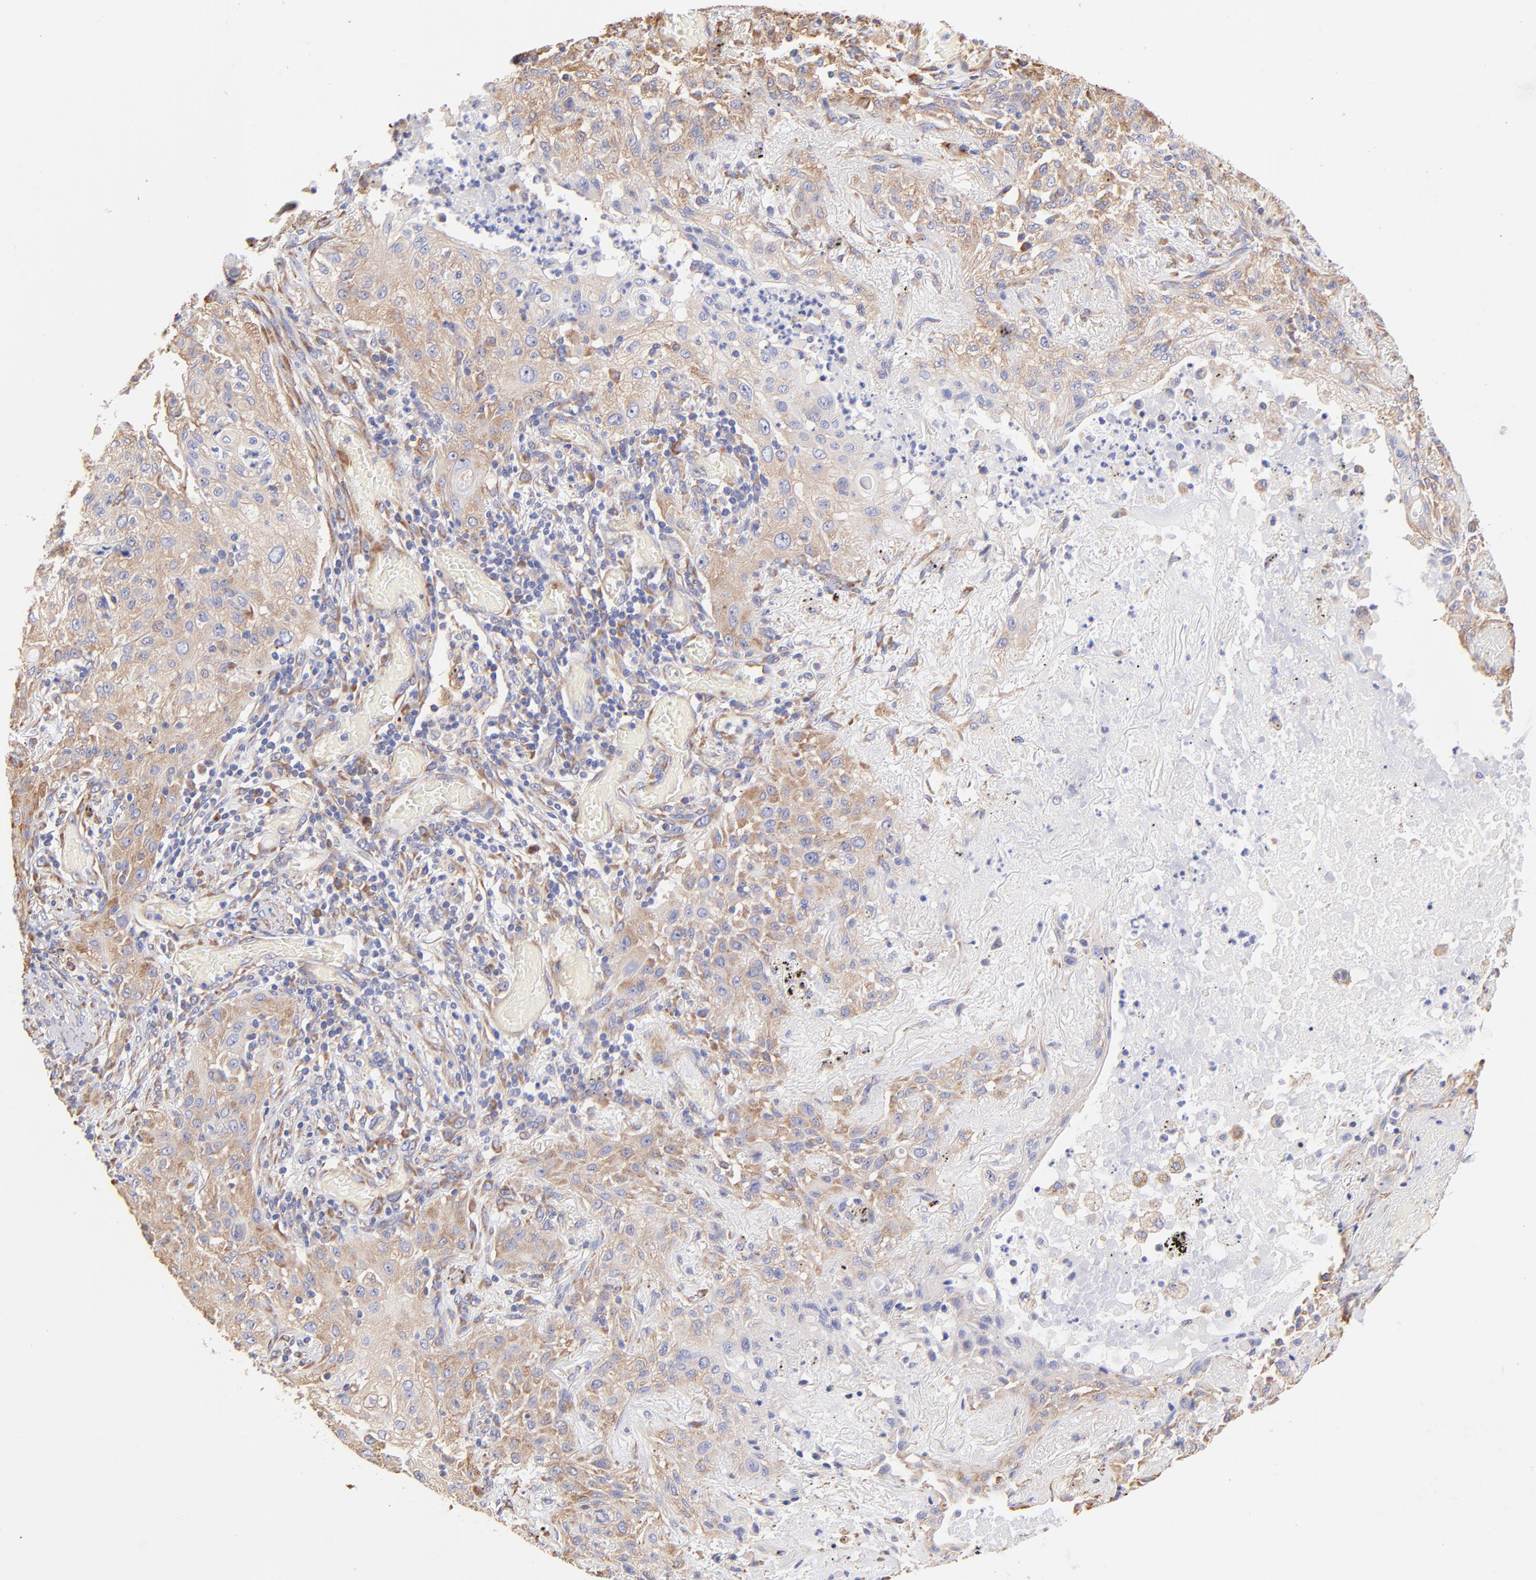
{"staining": {"intensity": "moderate", "quantity": ">75%", "location": "cytoplasmic/membranous"}, "tissue": "lung cancer", "cell_type": "Tumor cells", "image_type": "cancer", "snomed": [{"axis": "morphology", "description": "Squamous cell carcinoma, NOS"}, {"axis": "topography", "description": "Lung"}], "caption": "DAB (3,3'-diaminobenzidine) immunohistochemical staining of lung cancer (squamous cell carcinoma) displays moderate cytoplasmic/membranous protein positivity in about >75% of tumor cells.", "gene": "RPL30", "patient": {"sex": "female", "age": 47}}